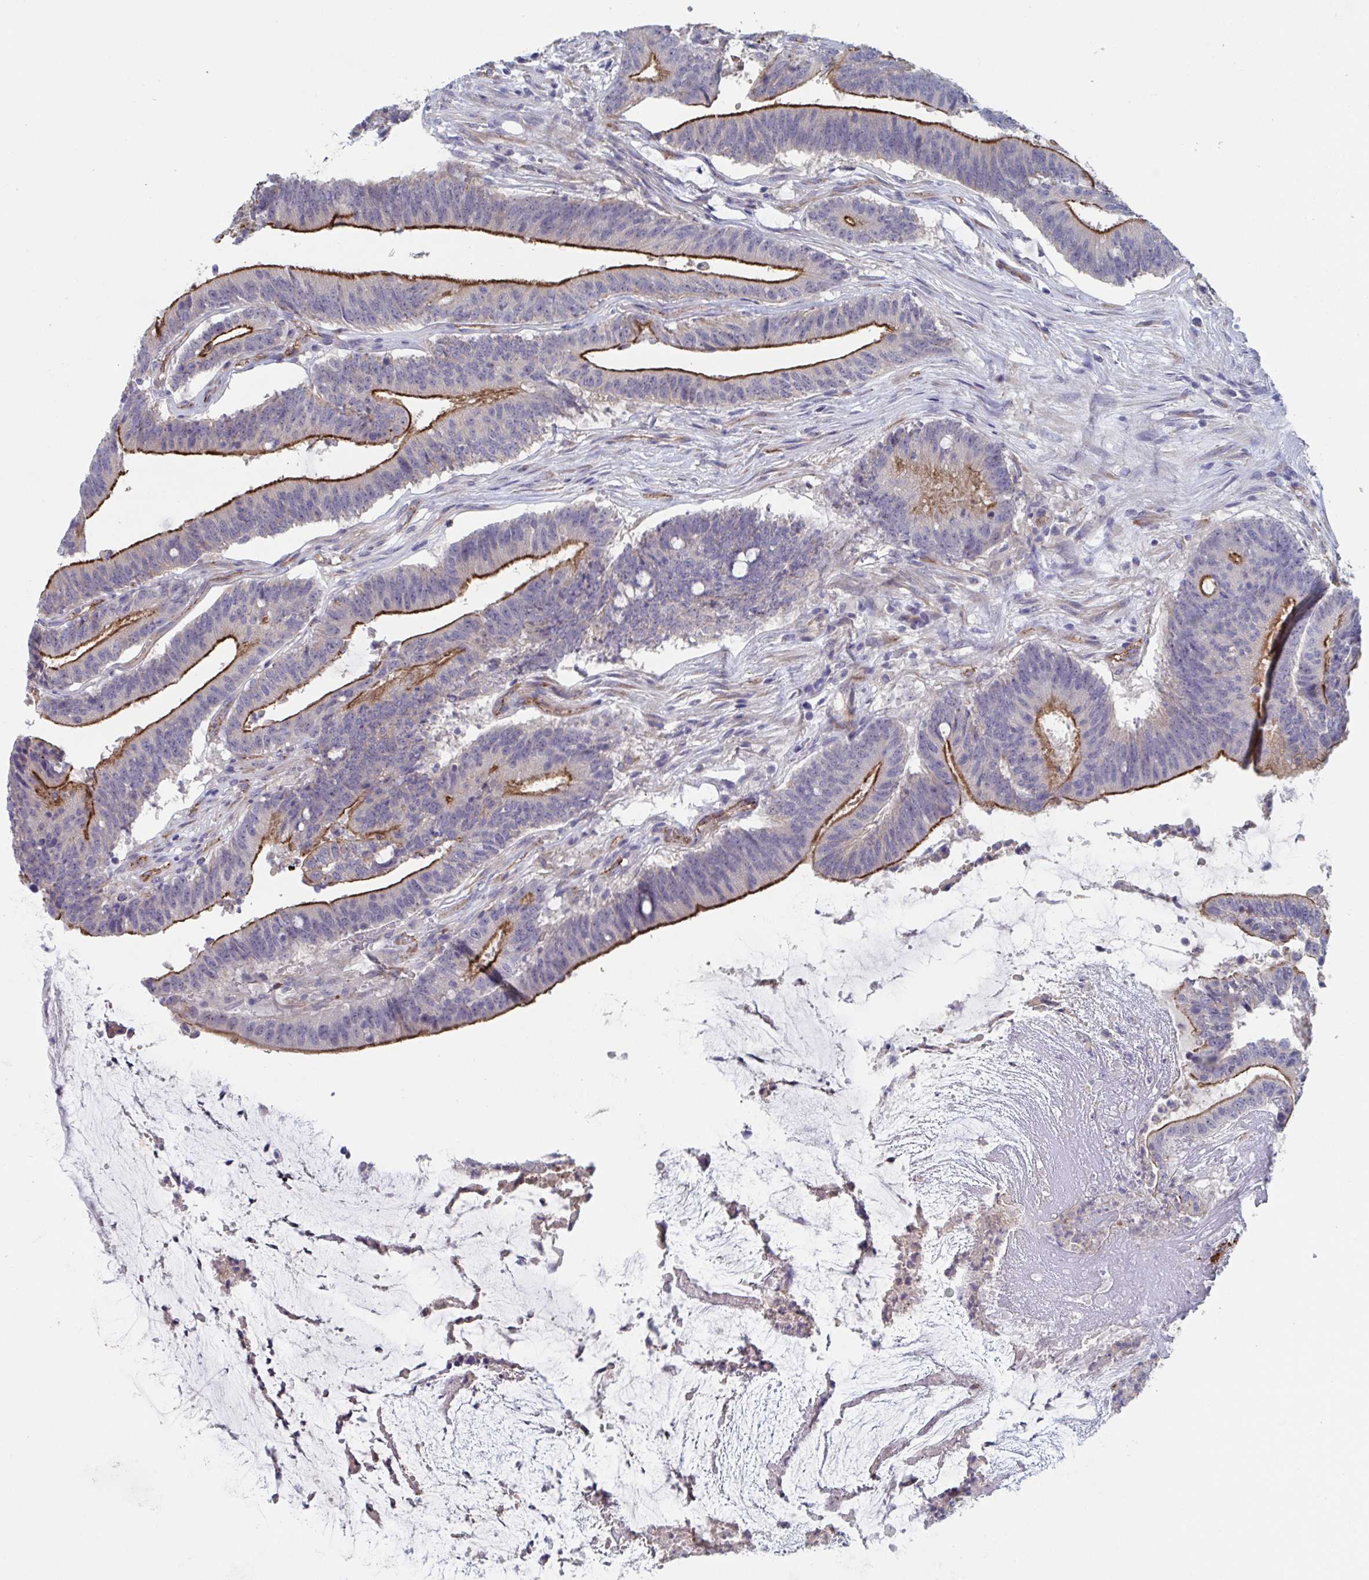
{"staining": {"intensity": "strong", "quantity": "25%-75%", "location": "cytoplasmic/membranous"}, "tissue": "colorectal cancer", "cell_type": "Tumor cells", "image_type": "cancer", "snomed": [{"axis": "morphology", "description": "Adenocarcinoma, NOS"}, {"axis": "topography", "description": "Colon"}], "caption": "Protein staining of colorectal cancer (adenocarcinoma) tissue demonstrates strong cytoplasmic/membranous positivity in about 25%-75% of tumor cells.", "gene": "ST14", "patient": {"sex": "female", "age": 43}}